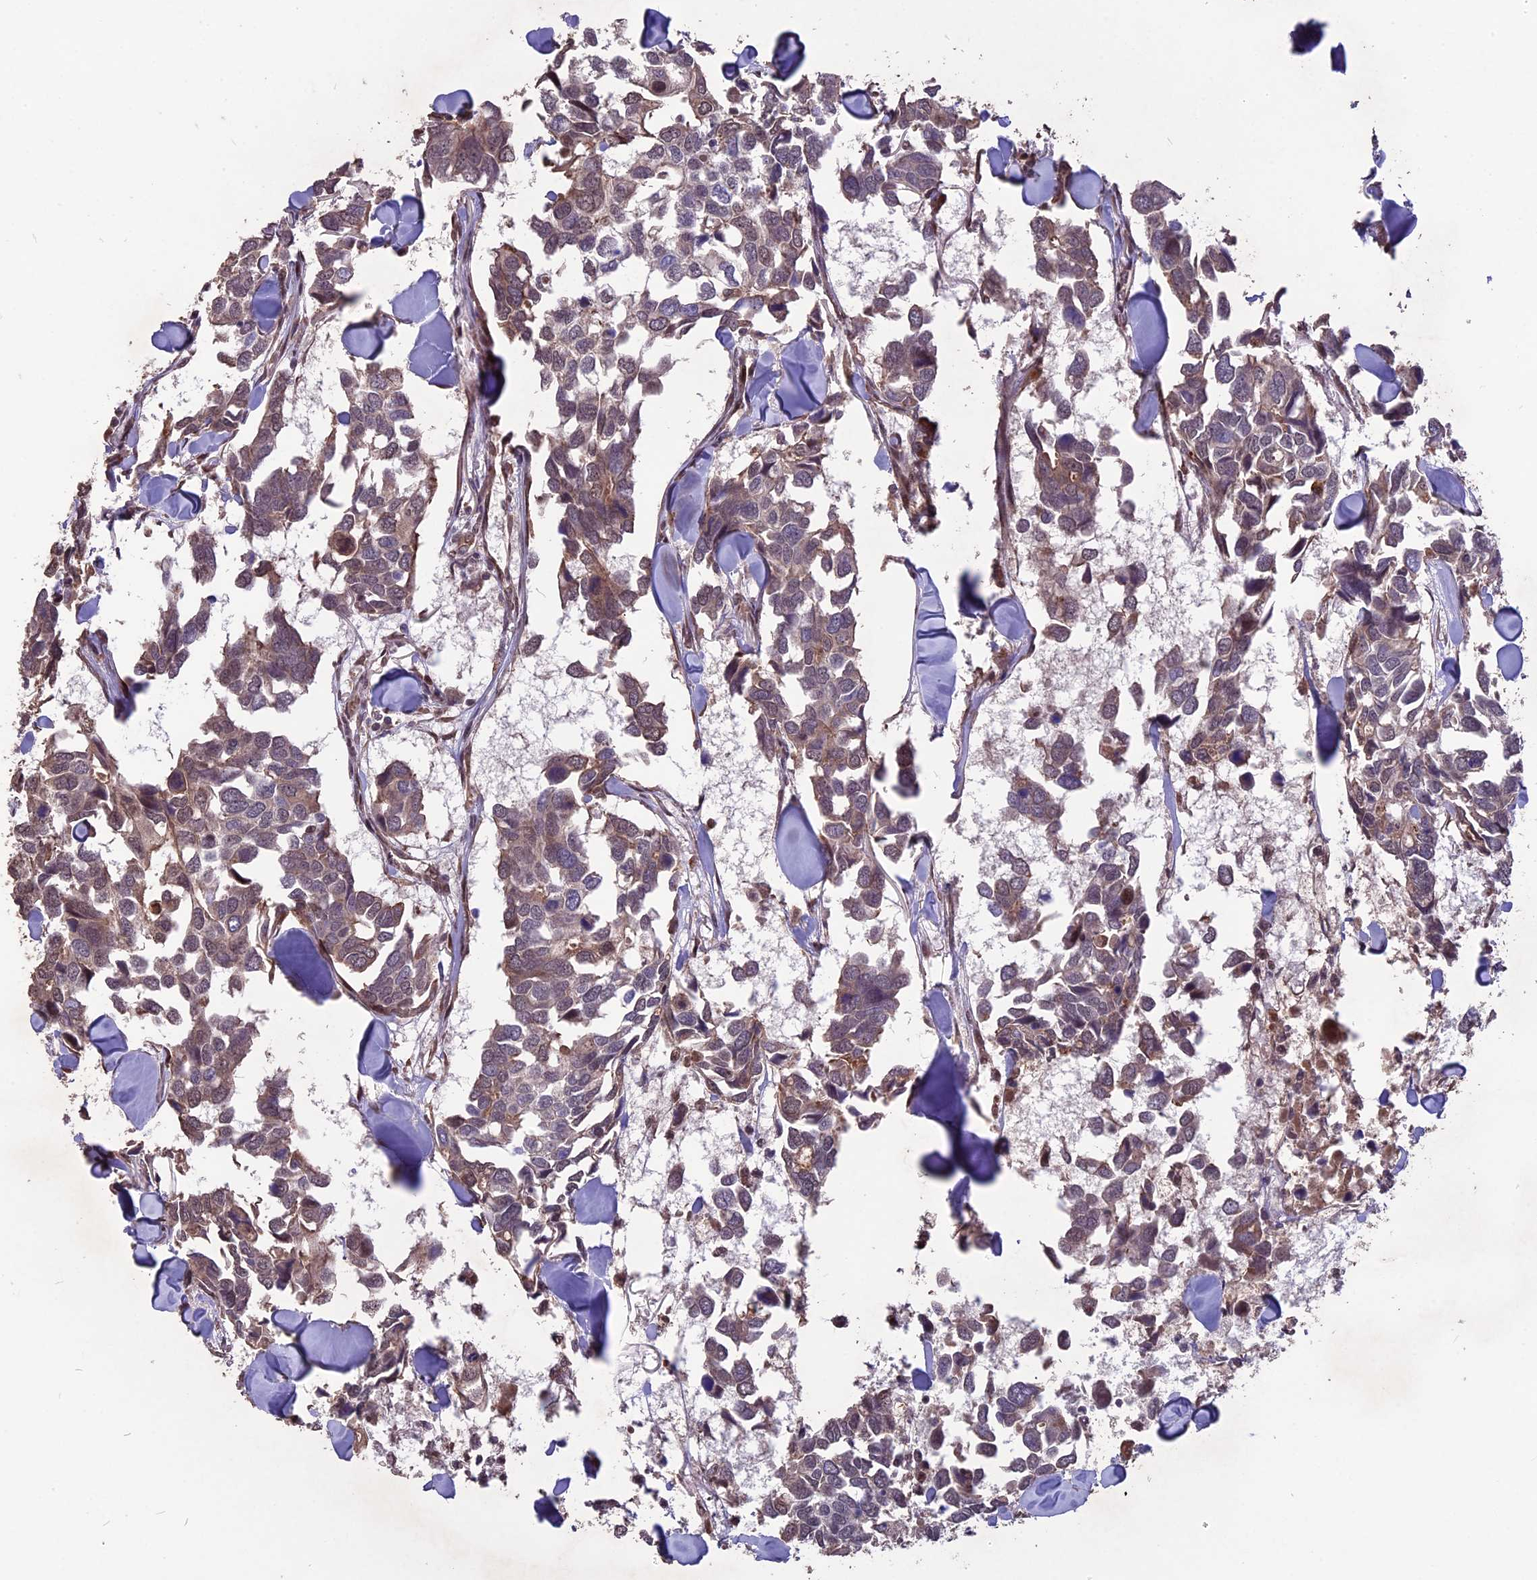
{"staining": {"intensity": "weak", "quantity": "25%-75%", "location": "cytoplasmic/membranous"}, "tissue": "breast cancer", "cell_type": "Tumor cells", "image_type": "cancer", "snomed": [{"axis": "morphology", "description": "Duct carcinoma"}, {"axis": "topography", "description": "Breast"}], "caption": "Immunohistochemistry (IHC) (DAB (3,3'-diaminobenzidine)) staining of human breast intraductal carcinoma reveals weak cytoplasmic/membranous protein expression in about 25%-75% of tumor cells.", "gene": "ZNF598", "patient": {"sex": "female", "age": 83}}